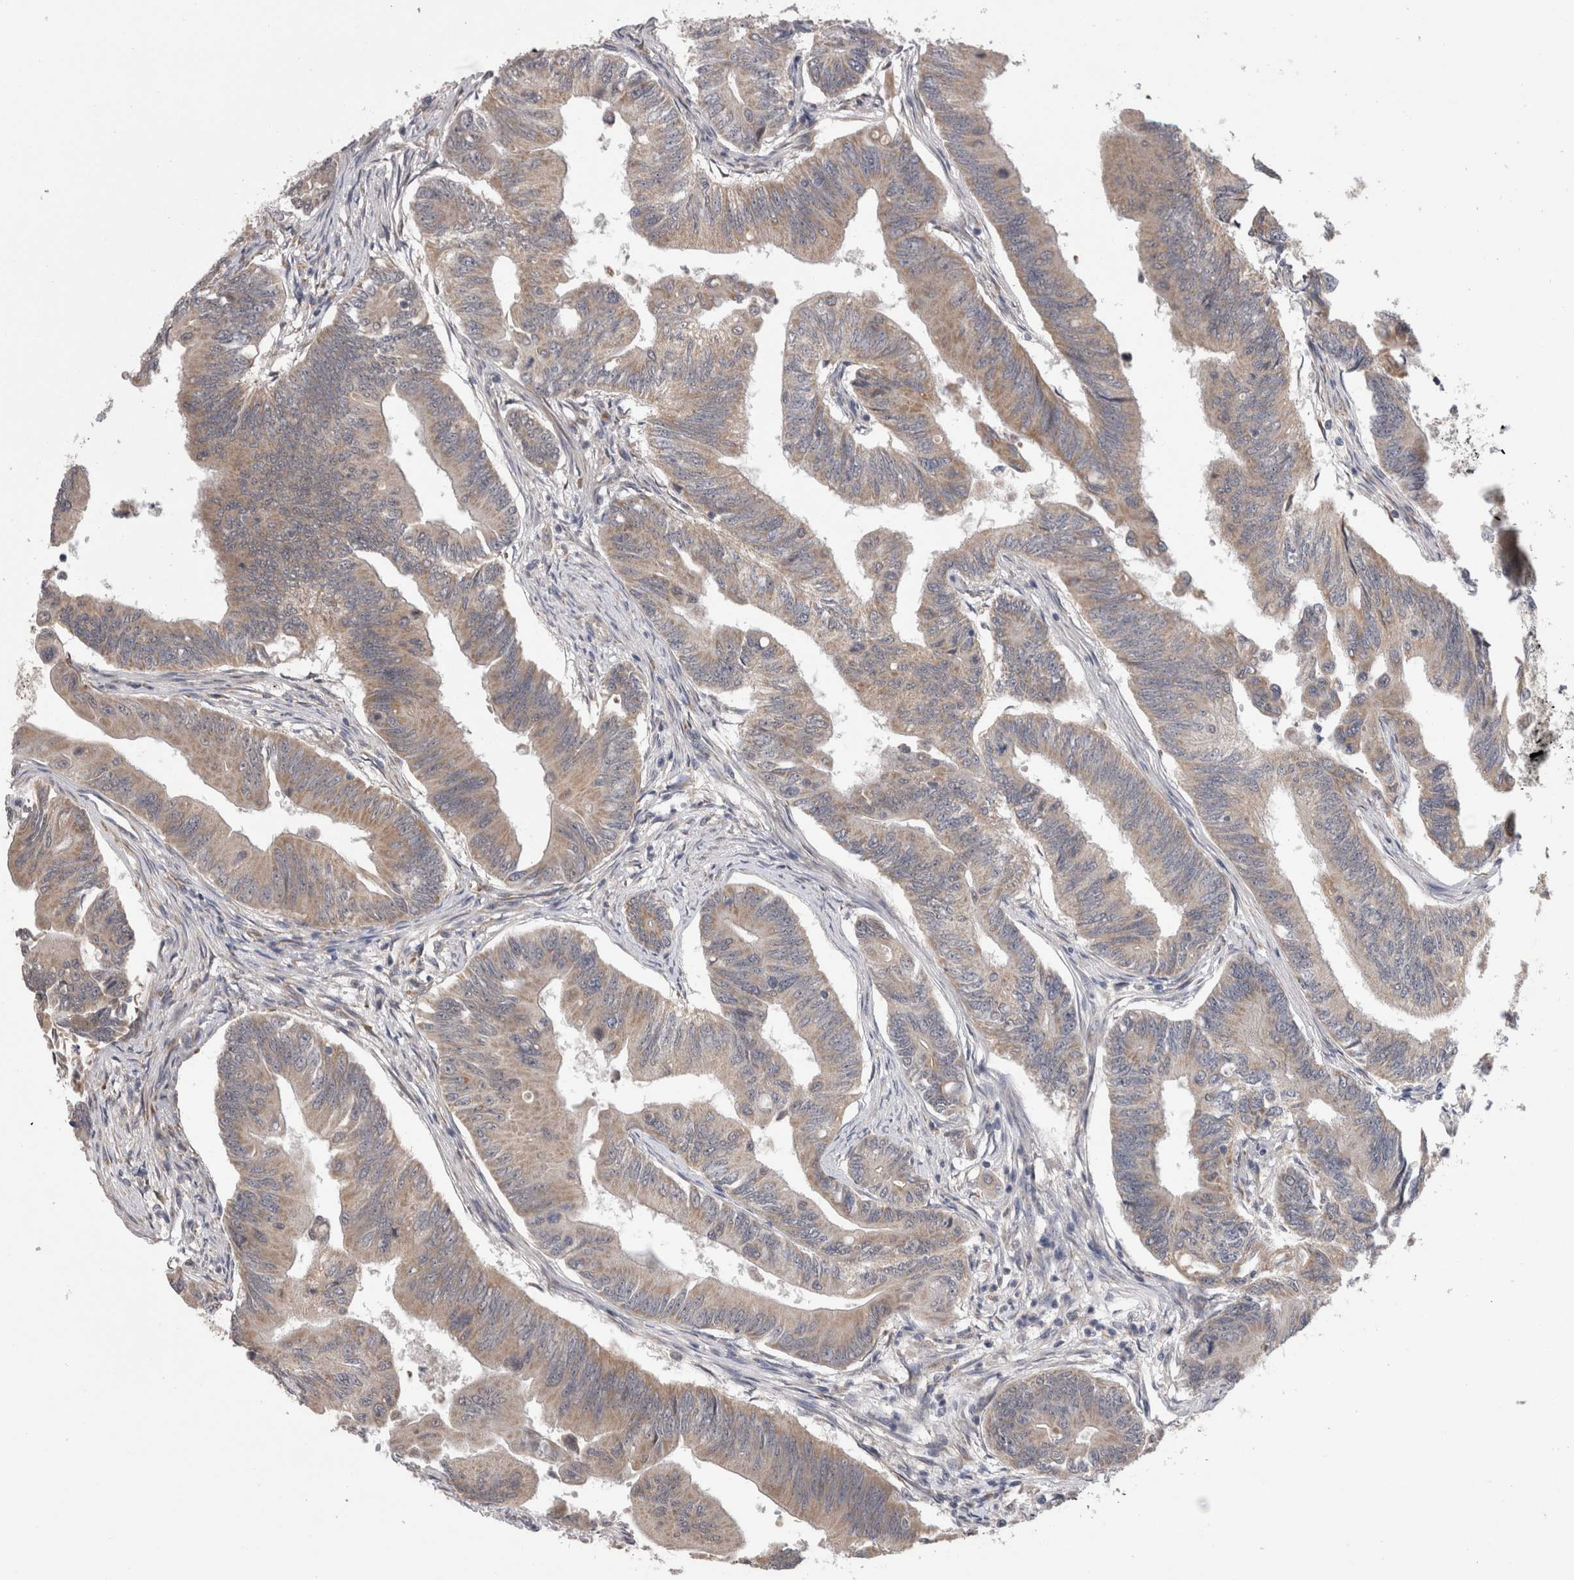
{"staining": {"intensity": "weak", "quantity": ">75%", "location": "cytoplasmic/membranous"}, "tissue": "colorectal cancer", "cell_type": "Tumor cells", "image_type": "cancer", "snomed": [{"axis": "morphology", "description": "Adenoma, NOS"}, {"axis": "morphology", "description": "Adenocarcinoma, NOS"}, {"axis": "topography", "description": "Colon"}], "caption": "This histopathology image exhibits immunohistochemistry (IHC) staining of human colorectal cancer, with low weak cytoplasmic/membranous staining in approximately >75% of tumor cells.", "gene": "ARHGAP29", "patient": {"sex": "male", "age": 79}}